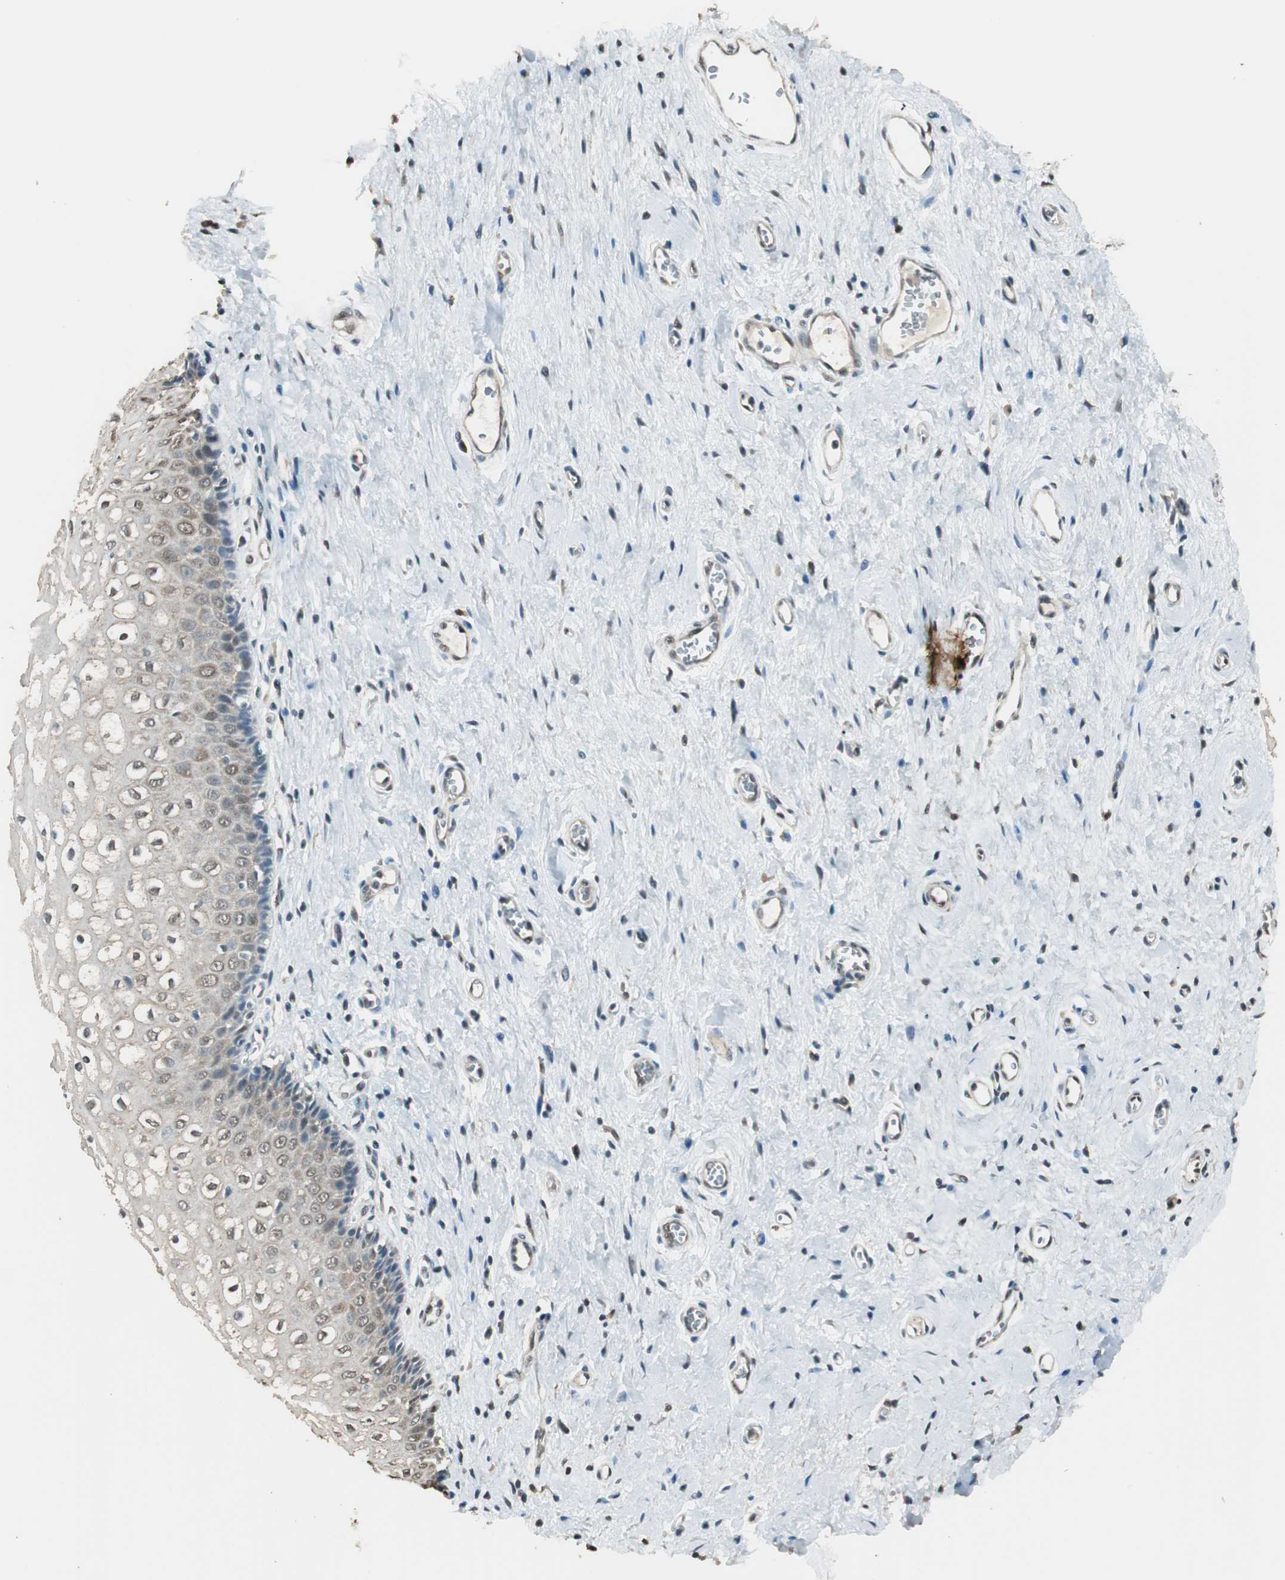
{"staining": {"intensity": "weak", "quantity": "25%-75%", "location": "cytoplasmic/membranous"}, "tissue": "vagina", "cell_type": "Squamous epithelial cells", "image_type": "normal", "snomed": [{"axis": "morphology", "description": "Normal tissue, NOS"}, {"axis": "topography", "description": "Soft tissue"}, {"axis": "topography", "description": "Vagina"}], "caption": "Protein expression analysis of benign human vagina reveals weak cytoplasmic/membranous positivity in approximately 25%-75% of squamous epithelial cells. (DAB (3,3'-diaminobenzidine) IHC, brown staining for protein, blue staining for nuclei).", "gene": "USP5", "patient": {"sex": "female", "age": 61}}